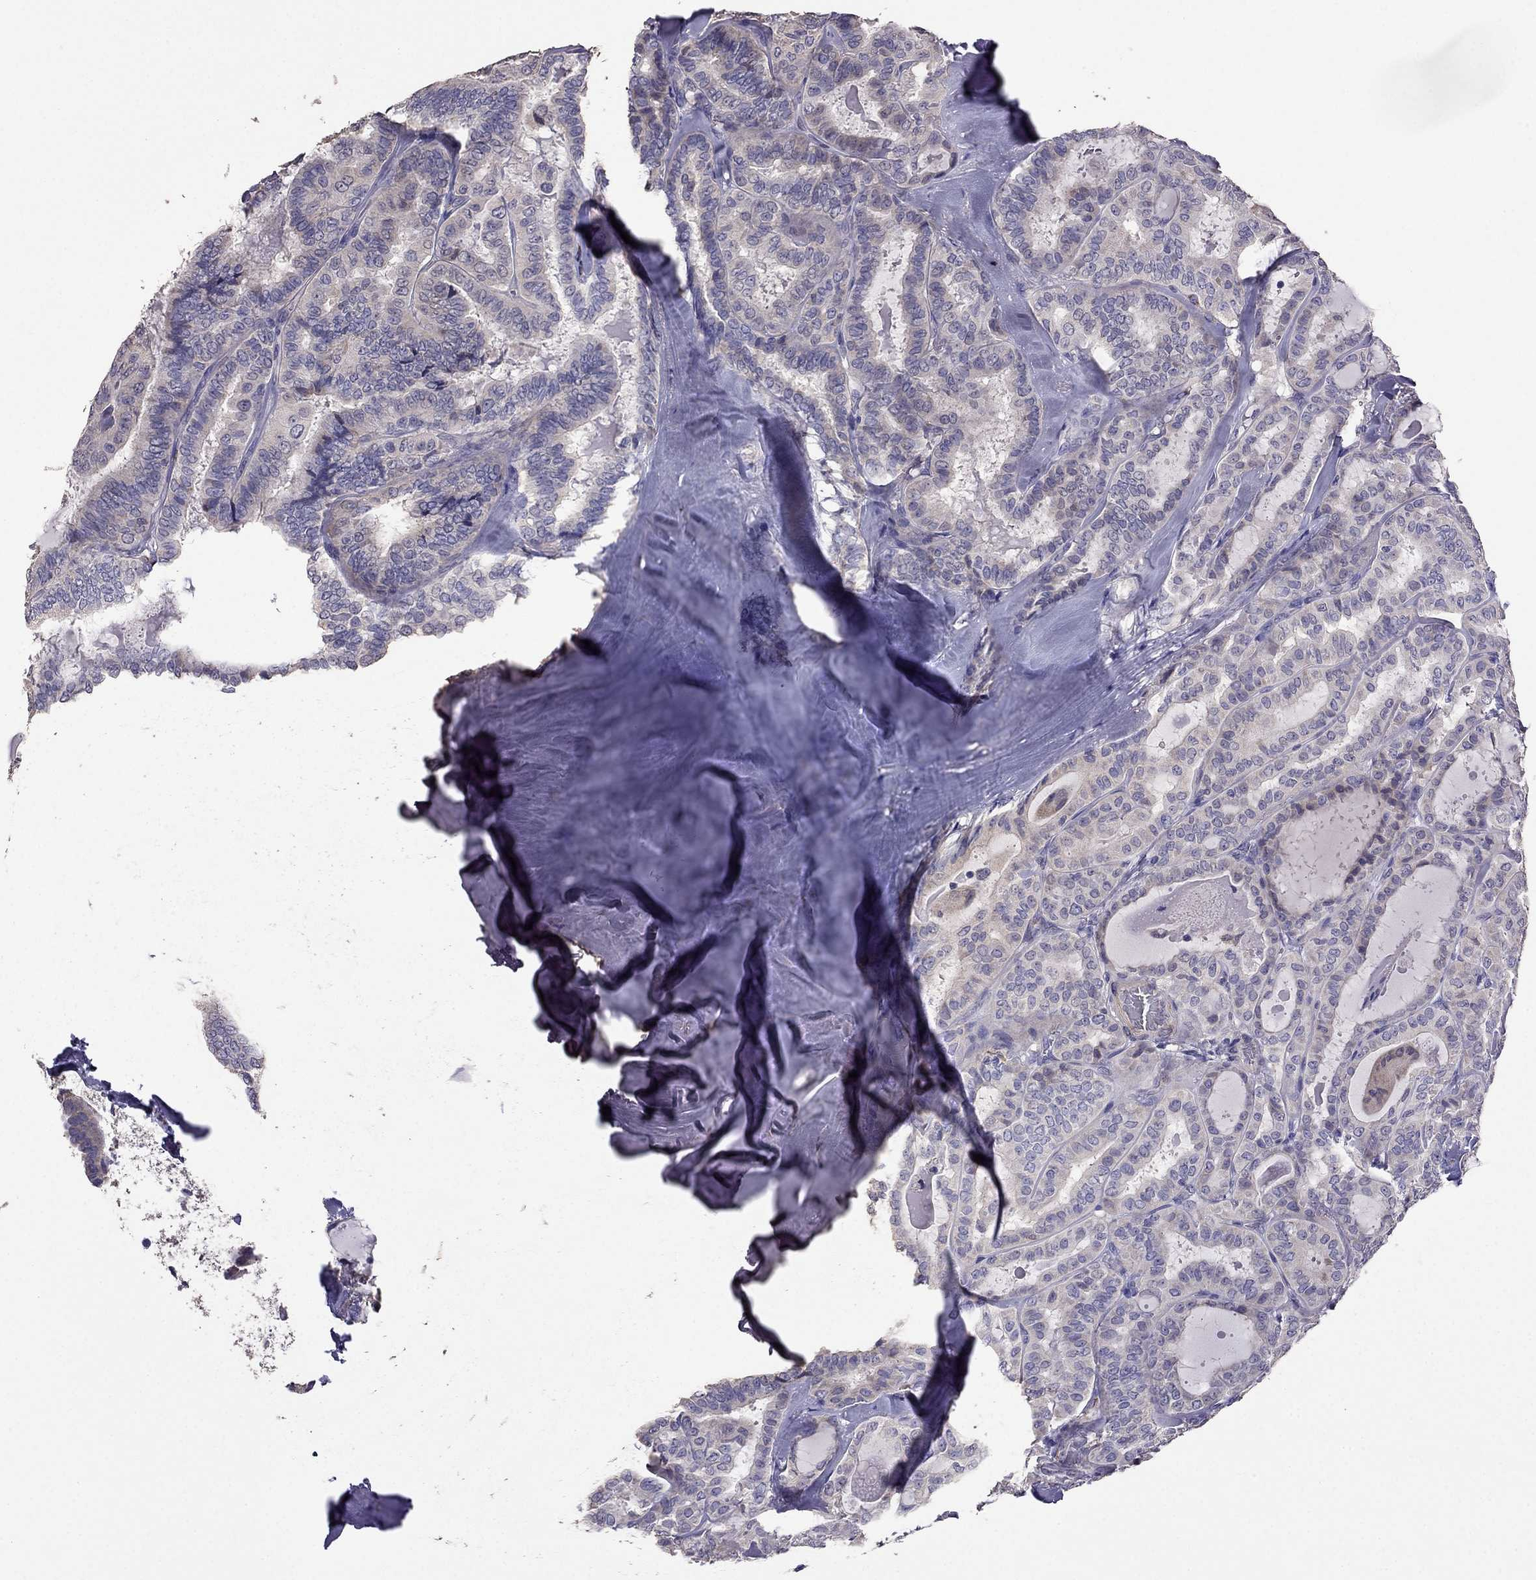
{"staining": {"intensity": "negative", "quantity": "none", "location": "none"}, "tissue": "thyroid cancer", "cell_type": "Tumor cells", "image_type": "cancer", "snomed": [{"axis": "morphology", "description": "Papillary adenocarcinoma, NOS"}, {"axis": "topography", "description": "Thyroid gland"}], "caption": "Protein analysis of papillary adenocarcinoma (thyroid) displays no significant positivity in tumor cells.", "gene": "CDH9", "patient": {"sex": "female", "age": 39}}